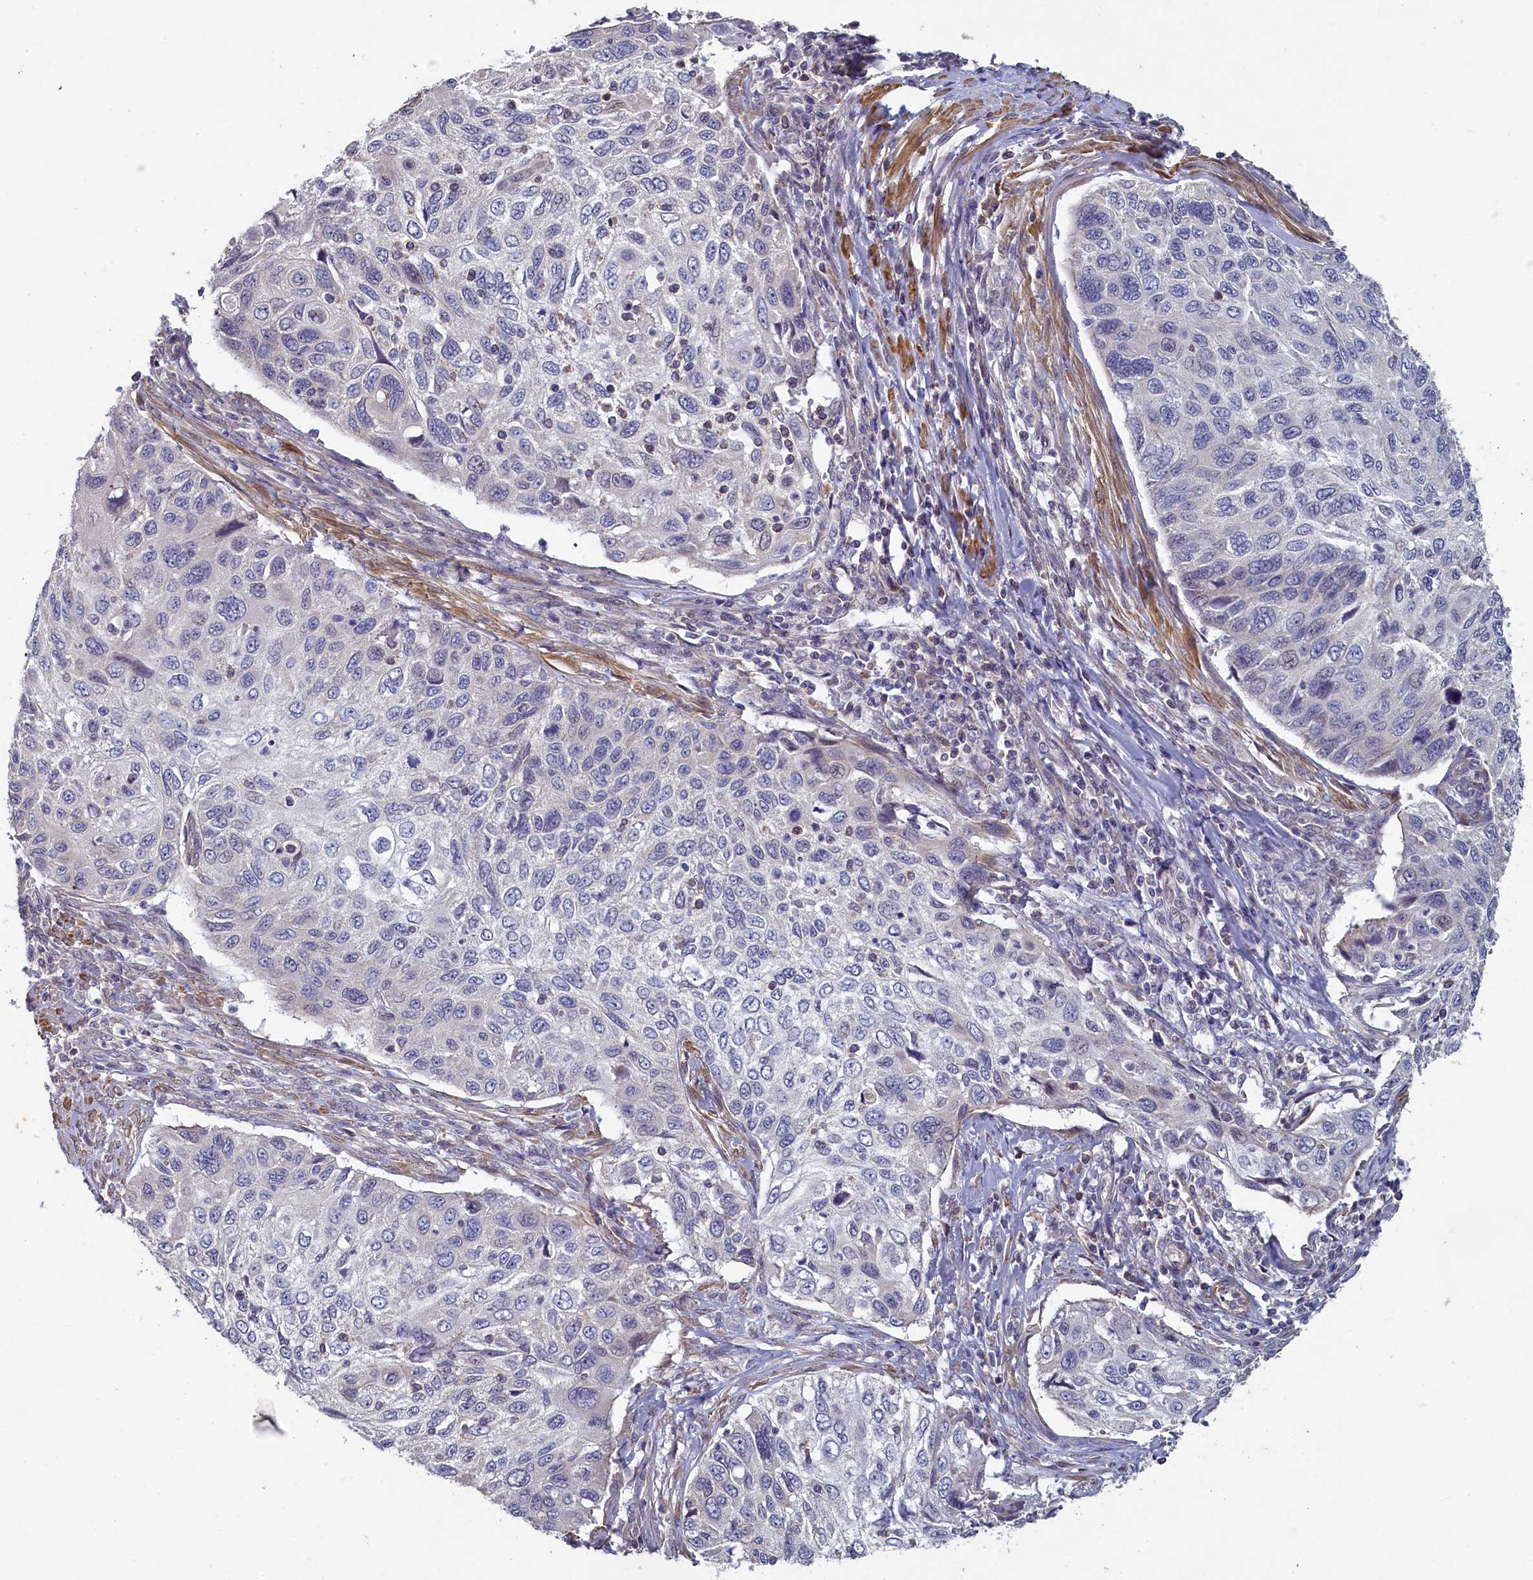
{"staining": {"intensity": "negative", "quantity": "none", "location": "none"}, "tissue": "cervical cancer", "cell_type": "Tumor cells", "image_type": "cancer", "snomed": [{"axis": "morphology", "description": "Squamous cell carcinoma, NOS"}, {"axis": "topography", "description": "Cervix"}], "caption": "This is a photomicrograph of IHC staining of cervical squamous cell carcinoma, which shows no positivity in tumor cells. (Brightfield microscopy of DAB (3,3'-diaminobenzidine) IHC at high magnification).", "gene": "DIXDC1", "patient": {"sex": "female", "age": 70}}